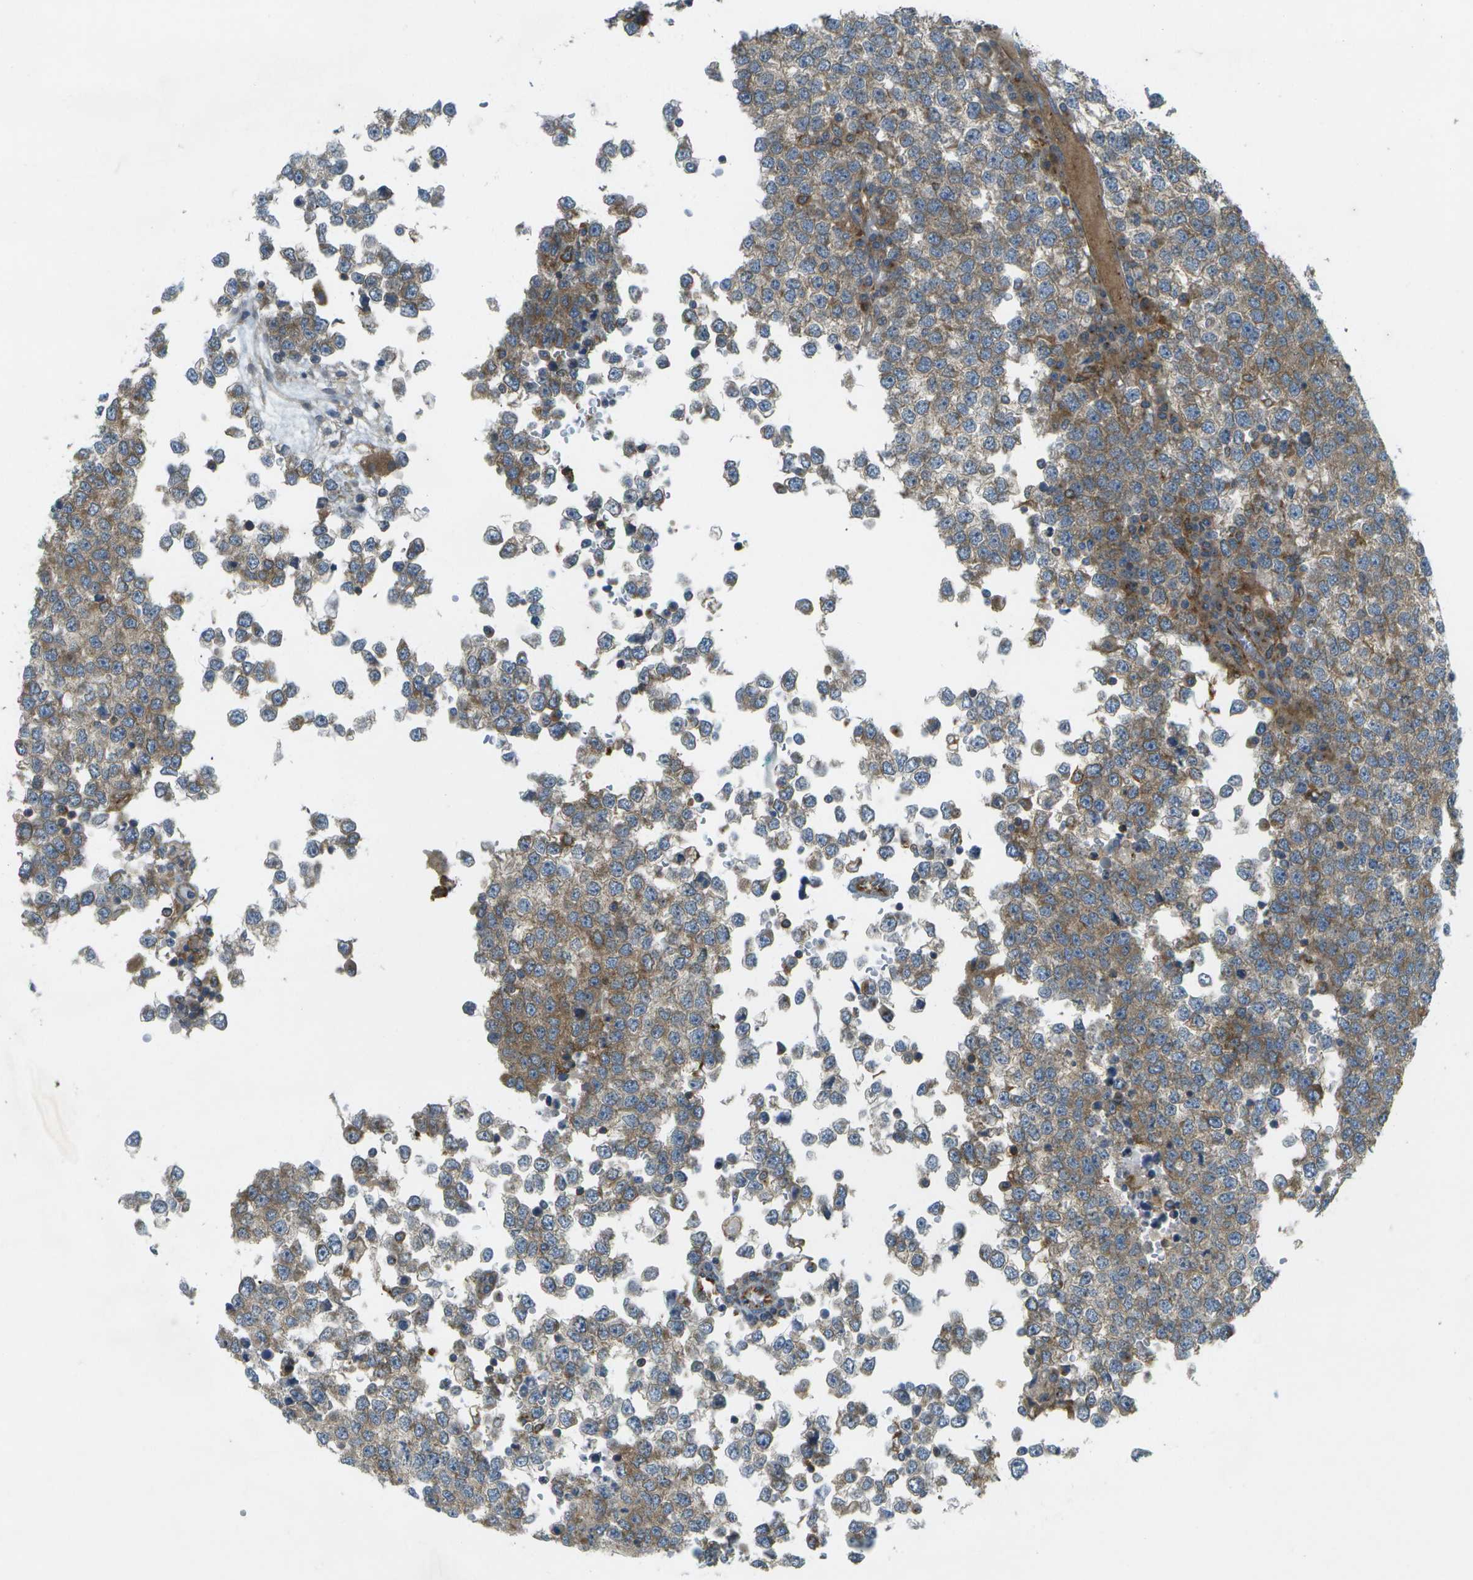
{"staining": {"intensity": "weak", "quantity": "25%-75%", "location": "cytoplasmic/membranous"}, "tissue": "testis cancer", "cell_type": "Tumor cells", "image_type": "cancer", "snomed": [{"axis": "morphology", "description": "Seminoma, NOS"}, {"axis": "topography", "description": "Testis"}], "caption": "Immunohistochemistry photomicrograph of human testis cancer (seminoma) stained for a protein (brown), which displays low levels of weak cytoplasmic/membranous positivity in approximately 25%-75% of tumor cells.", "gene": "WNK2", "patient": {"sex": "male", "age": 65}}